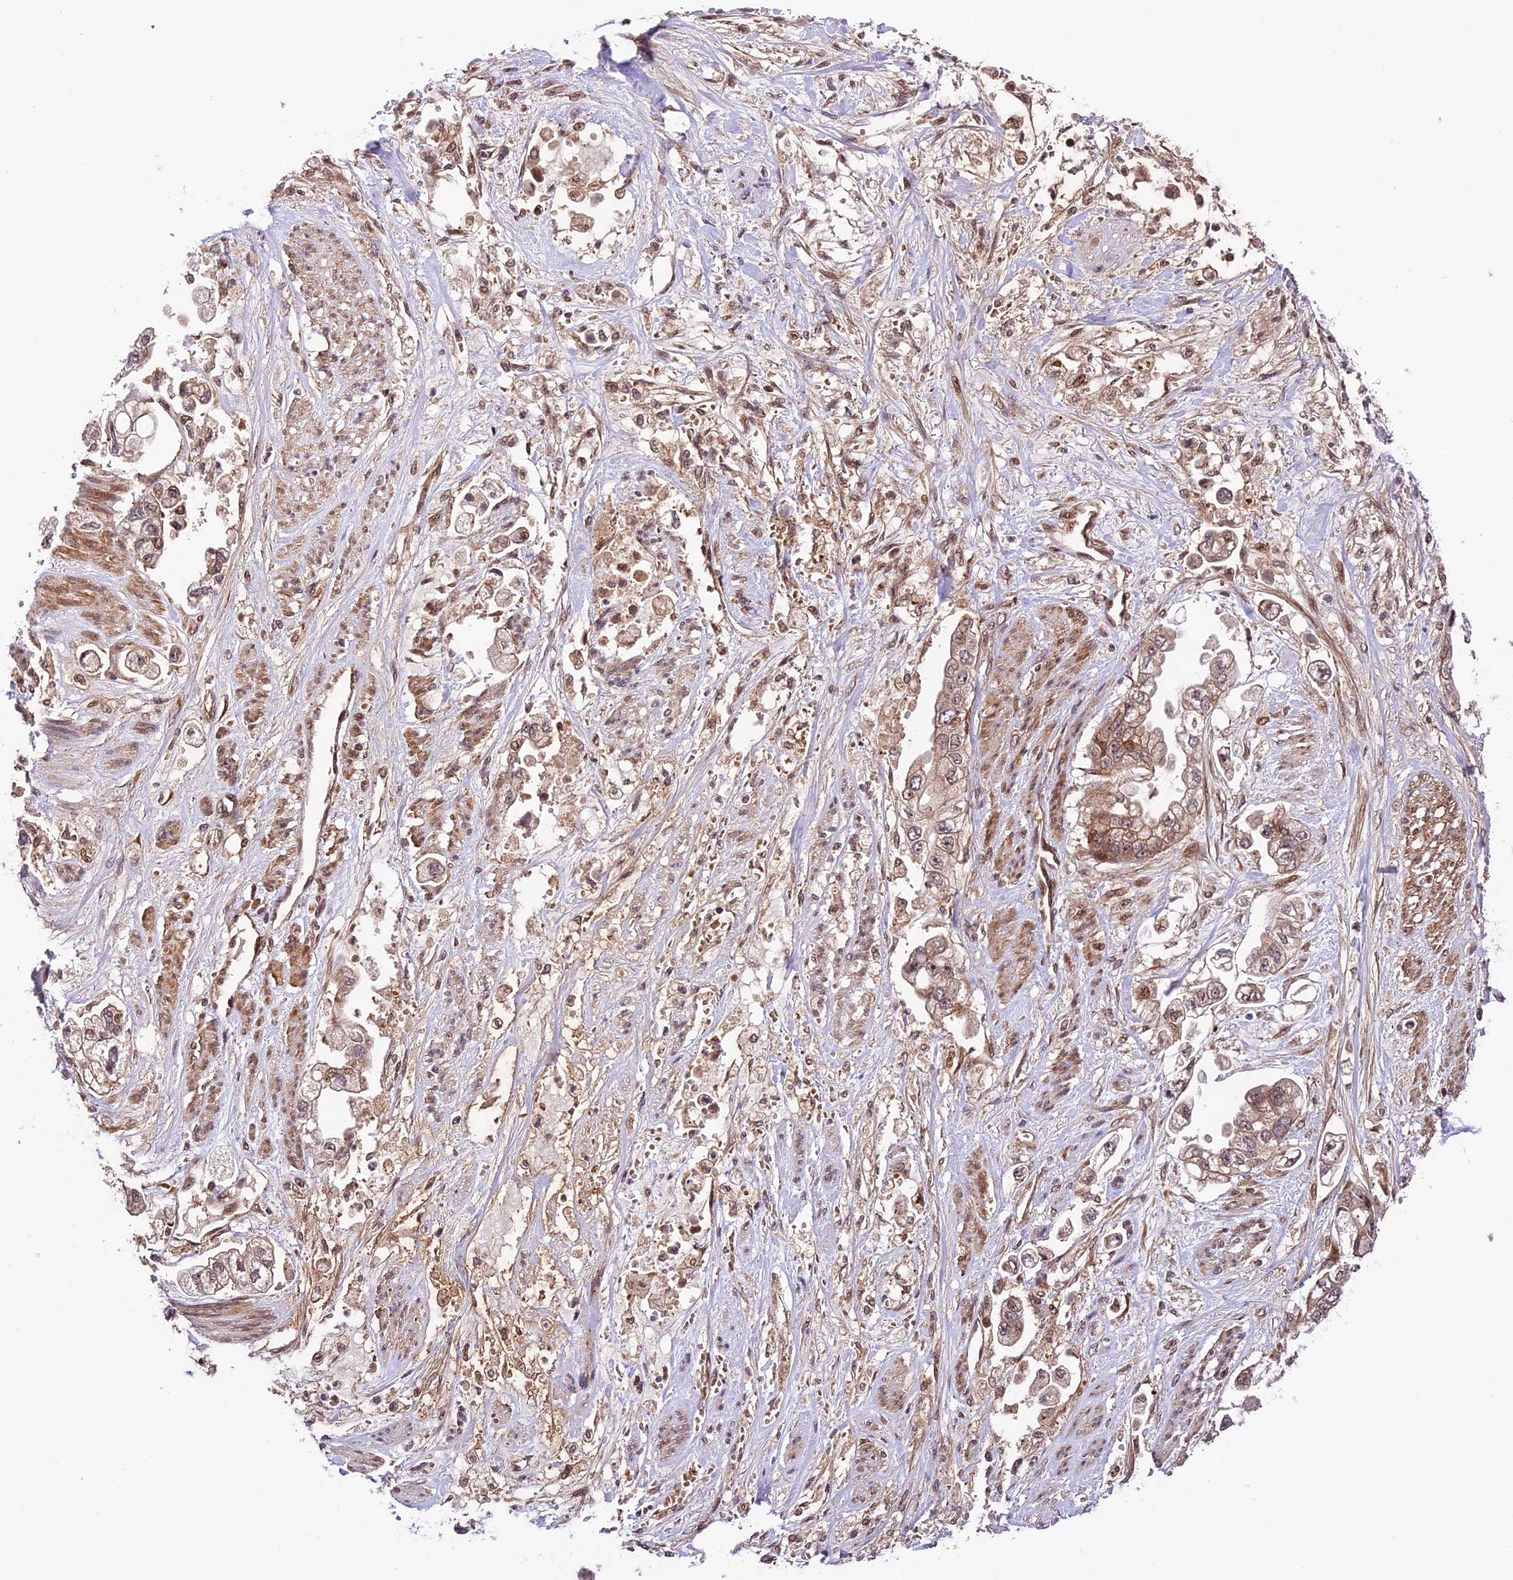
{"staining": {"intensity": "weak", "quantity": ">75%", "location": "cytoplasmic/membranous,nuclear"}, "tissue": "stomach cancer", "cell_type": "Tumor cells", "image_type": "cancer", "snomed": [{"axis": "morphology", "description": "Adenocarcinoma, NOS"}, {"axis": "topography", "description": "Stomach"}], "caption": "Immunohistochemical staining of stomach cancer reveals low levels of weak cytoplasmic/membranous and nuclear protein staining in approximately >75% of tumor cells. (DAB IHC with brightfield microscopy, high magnification).", "gene": "DHX38", "patient": {"sex": "male", "age": 62}}